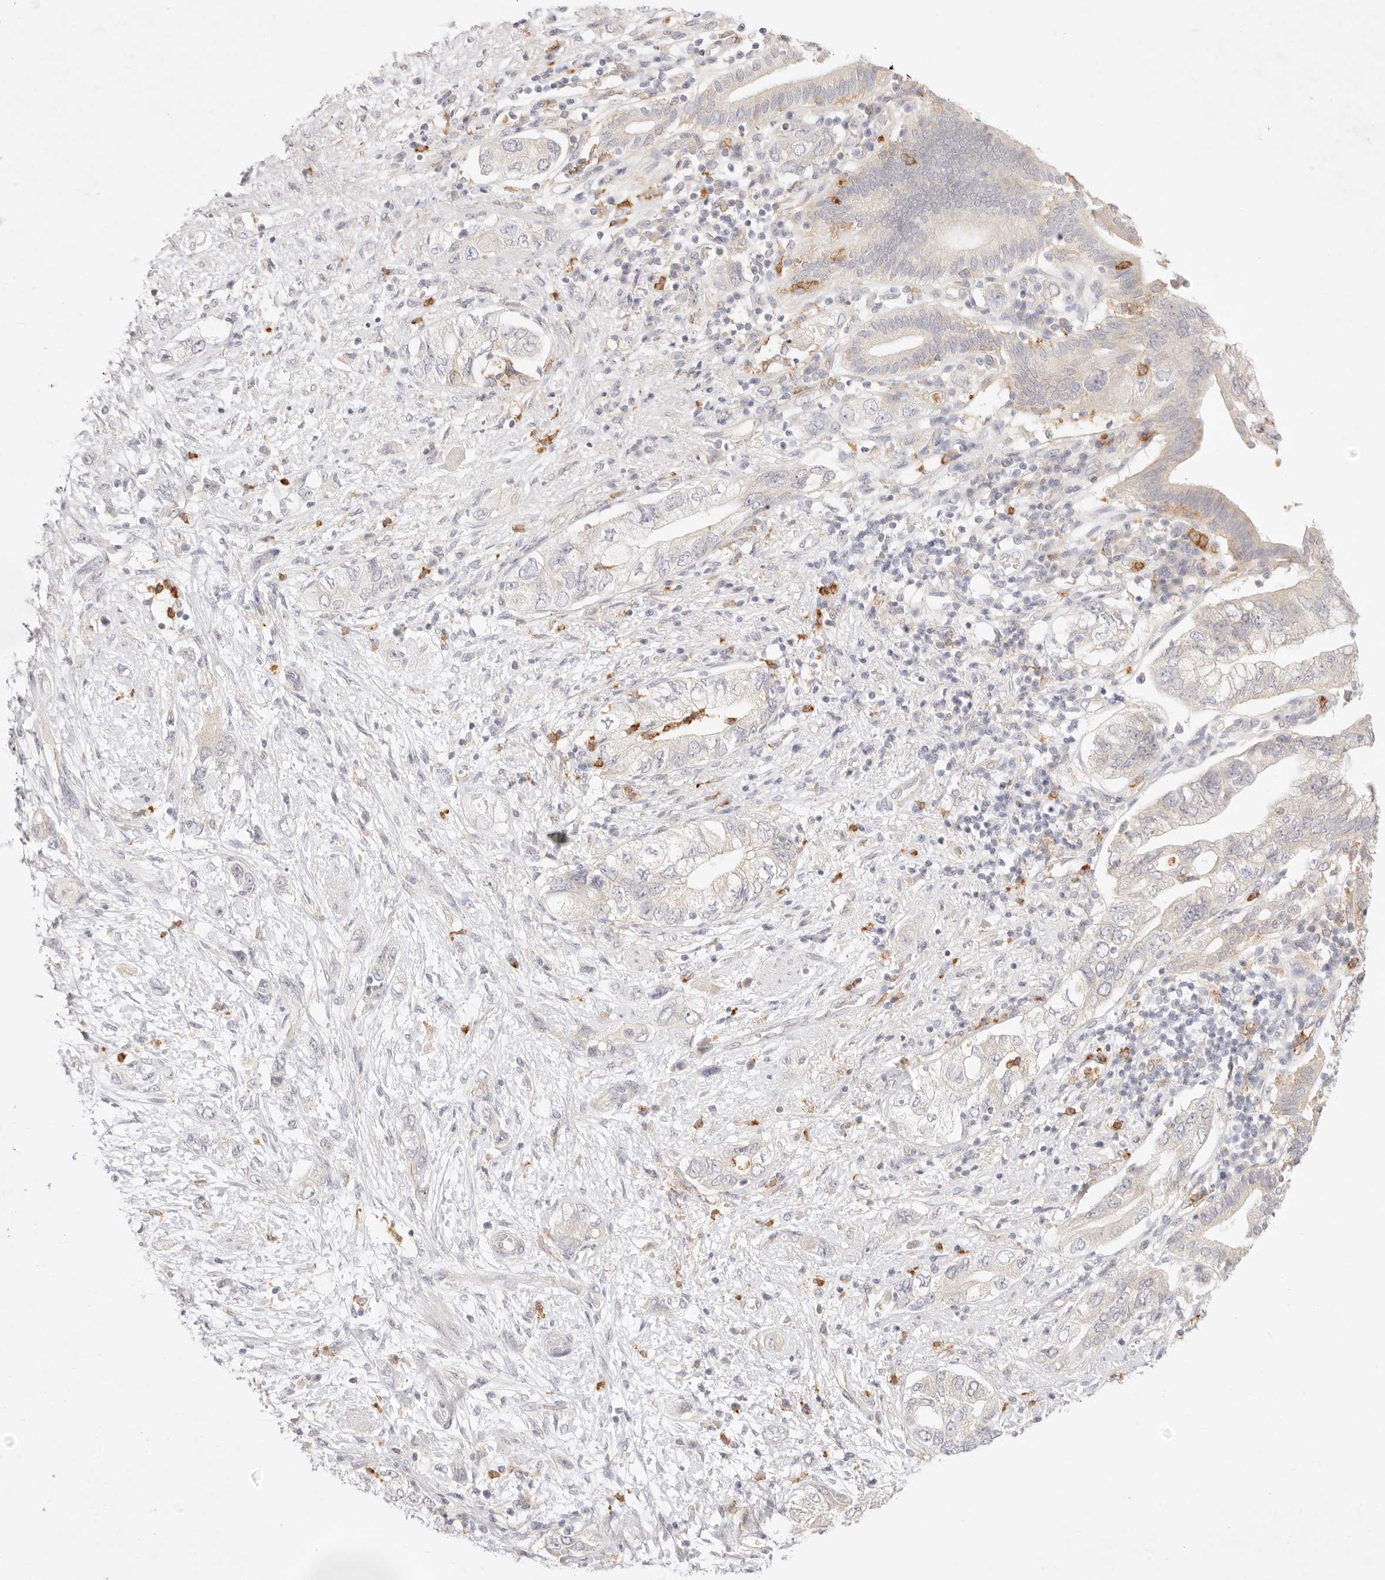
{"staining": {"intensity": "negative", "quantity": "none", "location": "none"}, "tissue": "pancreatic cancer", "cell_type": "Tumor cells", "image_type": "cancer", "snomed": [{"axis": "morphology", "description": "Adenocarcinoma, NOS"}, {"axis": "topography", "description": "Pancreas"}], "caption": "DAB immunohistochemical staining of human pancreatic cancer displays no significant expression in tumor cells.", "gene": "GPR84", "patient": {"sex": "female", "age": 73}}